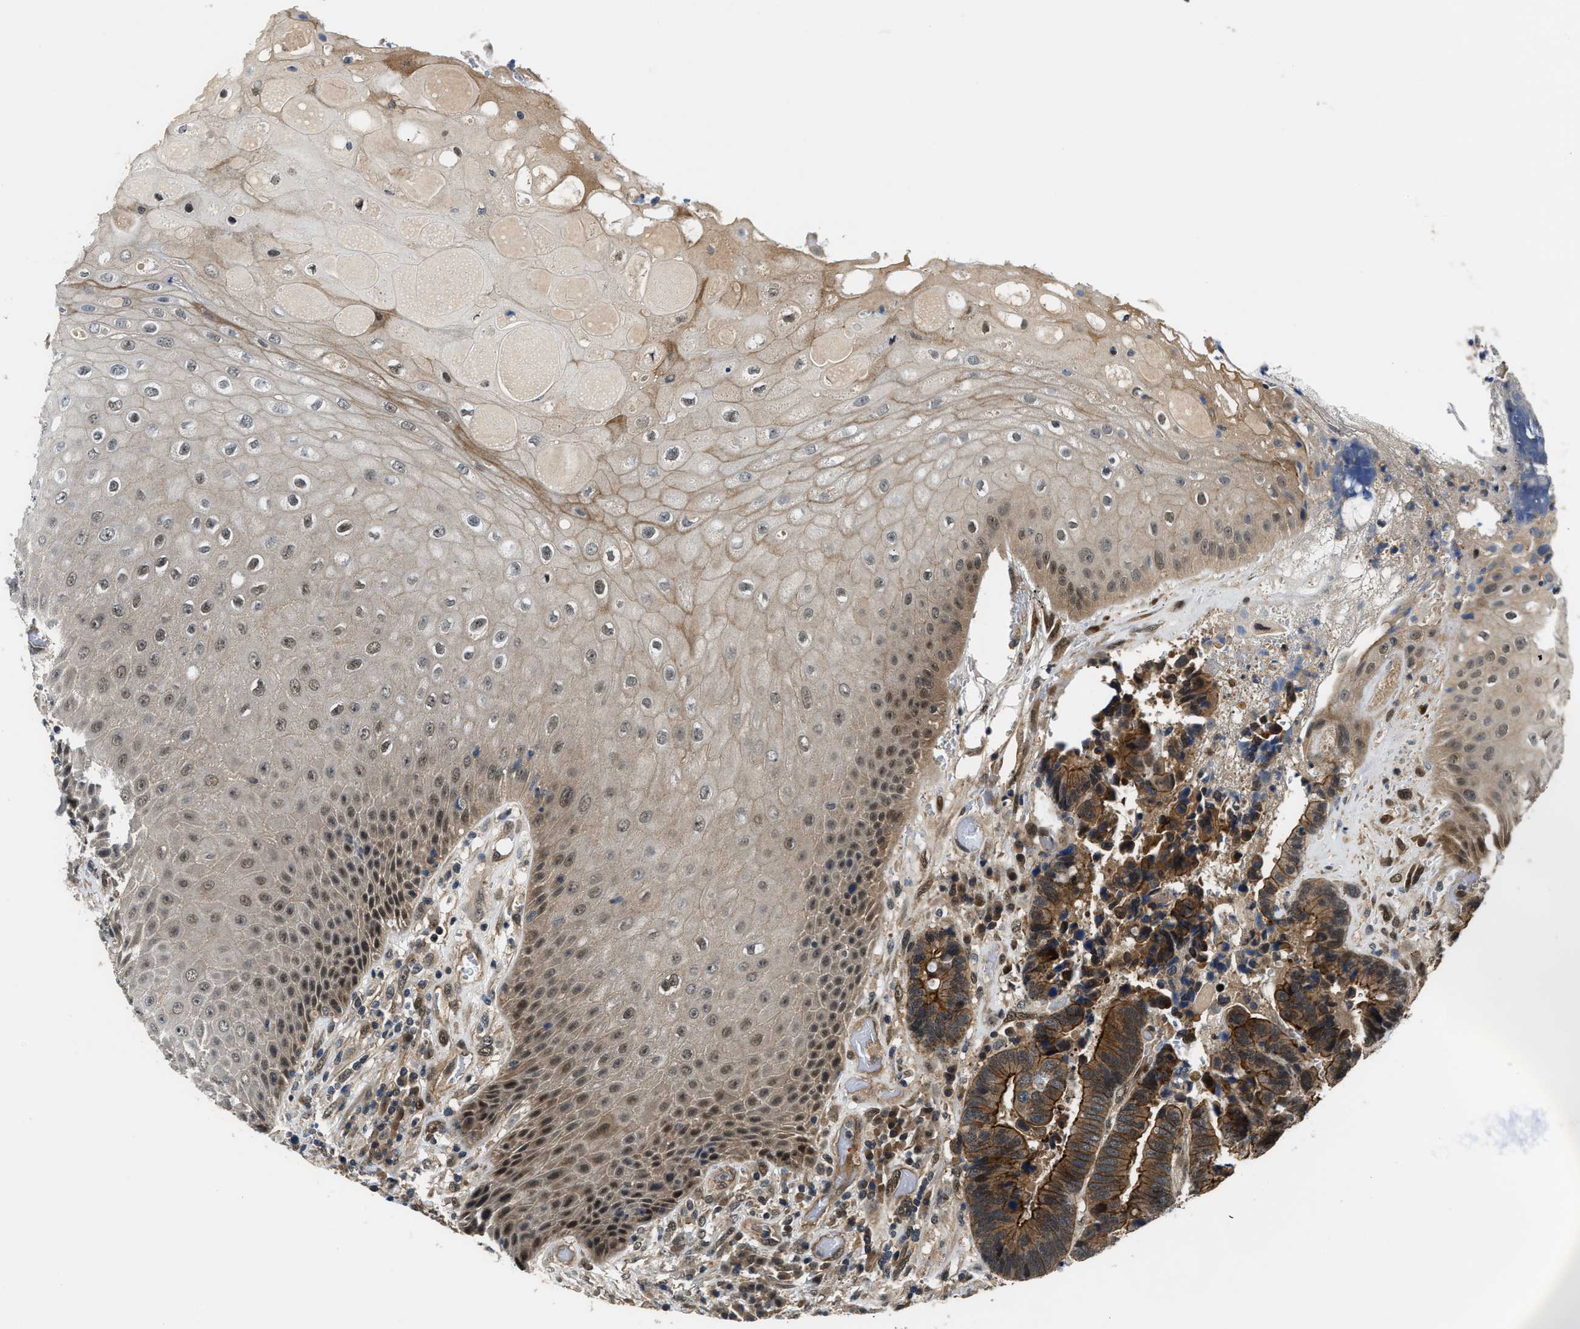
{"staining": {"intensity": "moderate", "quantity": ">75%", "location": "cytoplasmic/membranous"}, "tissue": "colorectal cancer", "cell_type": "Tumor cells", "image_type": "cancer", "snomed": [{"axis": "morphology", "description": "Adenocarcinoma, NOS"}, {"axis": "topography", "description": "Rectum"}, {"axis": "topography", "description": "Anal"}], "caption": "Adenocarcinoma (colorectal) stained with a protein marker displays moderate staining in tumor cells.", "gene": "COPS2", "patient": {"sex": "female", "age": 89}}